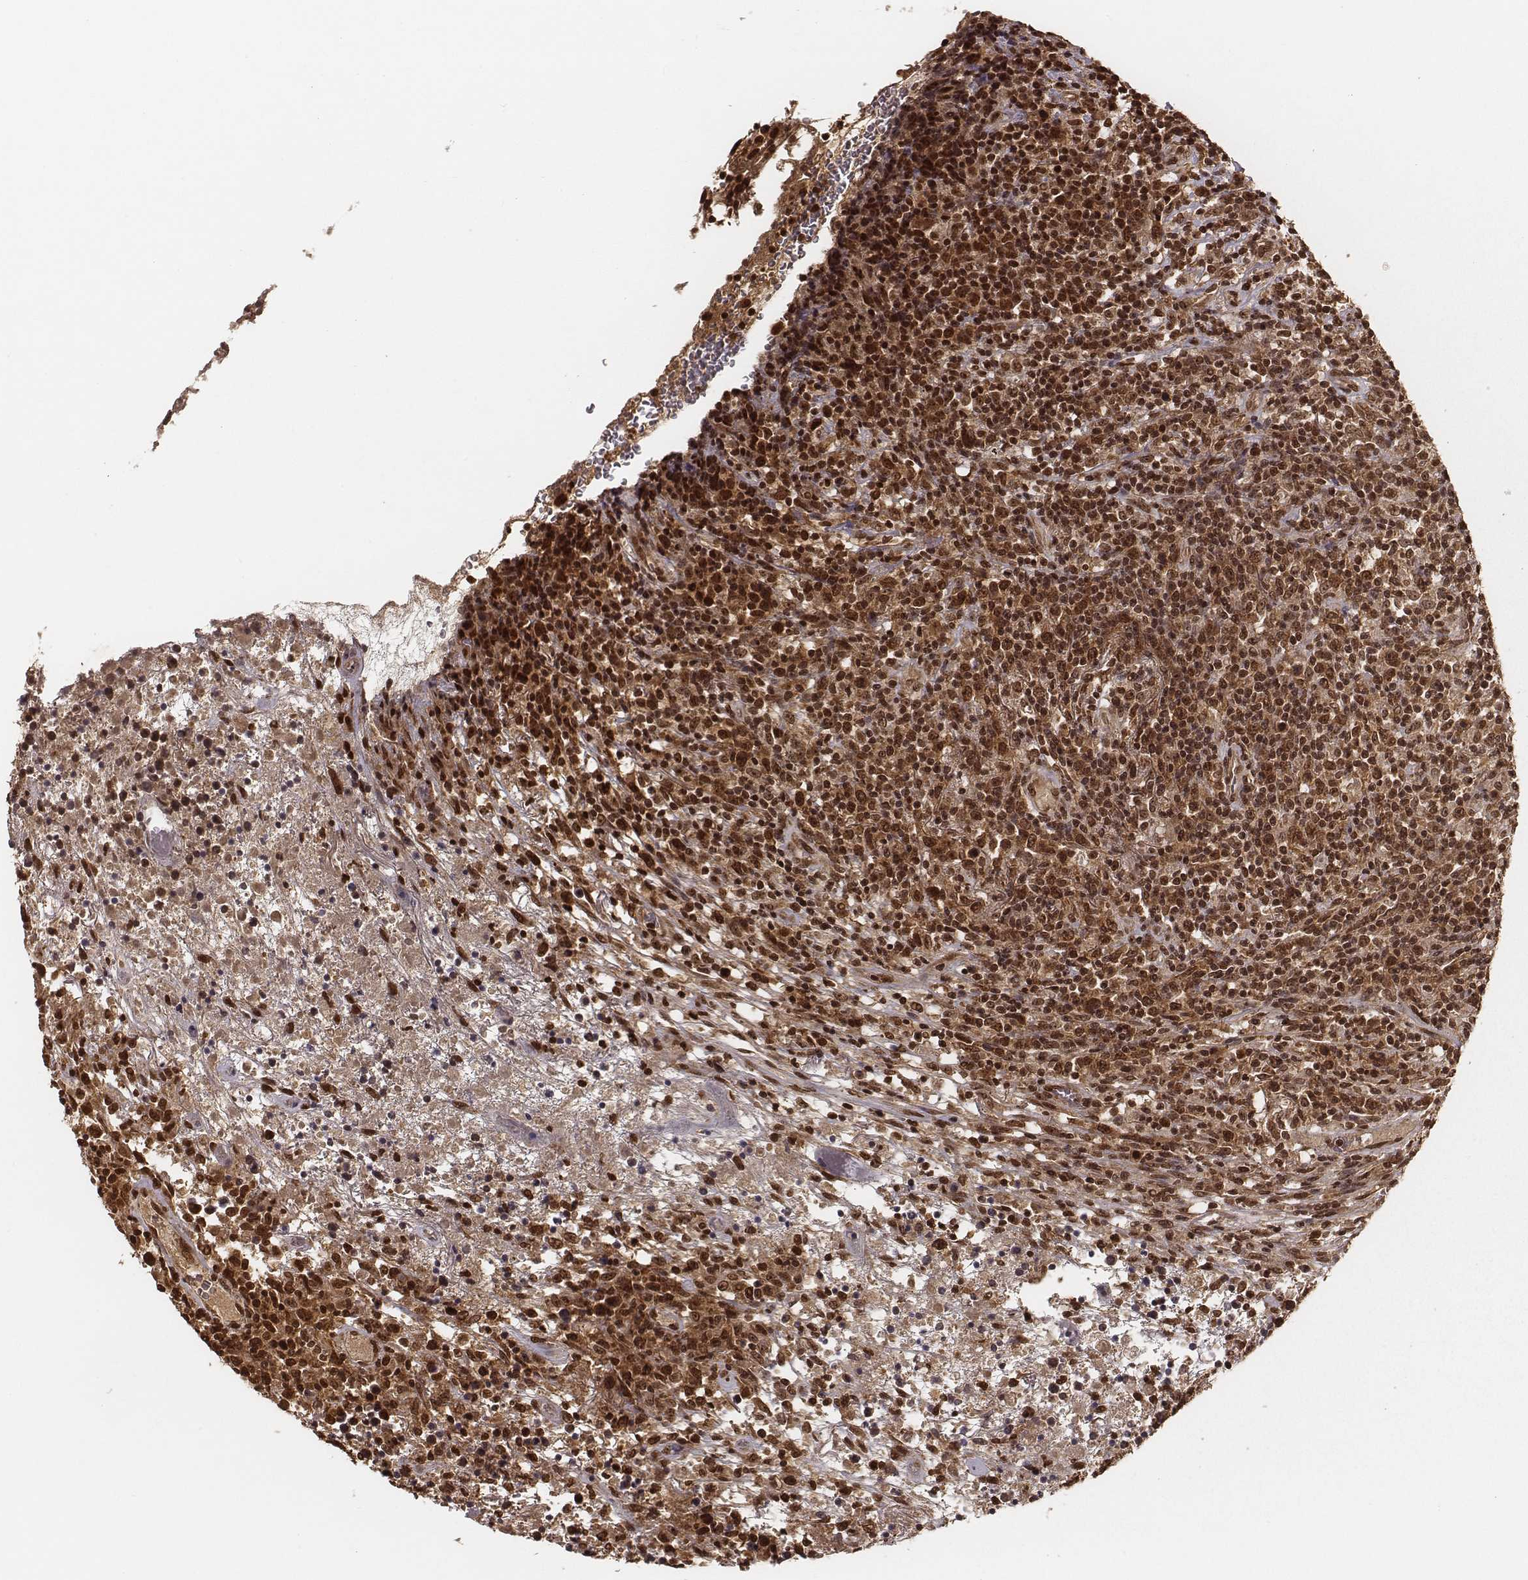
{"staining": {"intensity": "strong", "quantity": ">75%", "location": "cytoplasmic/membranous,nuclear"}, "tissue": "lymphoma", "cell_type": "Tumor cells", "image_type": "cancer", "snomed": [{"axis": "morphology", "description": "Malignant lymphoma, non-Hodgkin's type, High grade"}, {"axis": "topography", "description": "Lung"}], "caption": "The photomicrograph shows a brown stain indicating the presence of a protein in the cytoplasmic/membranous and nuclear of tumor cells in high-grade malignant lymphoma, non-Hodgkin's type.", "gene": "NFX1", "patient": {"sex": "male", "age": 79}}